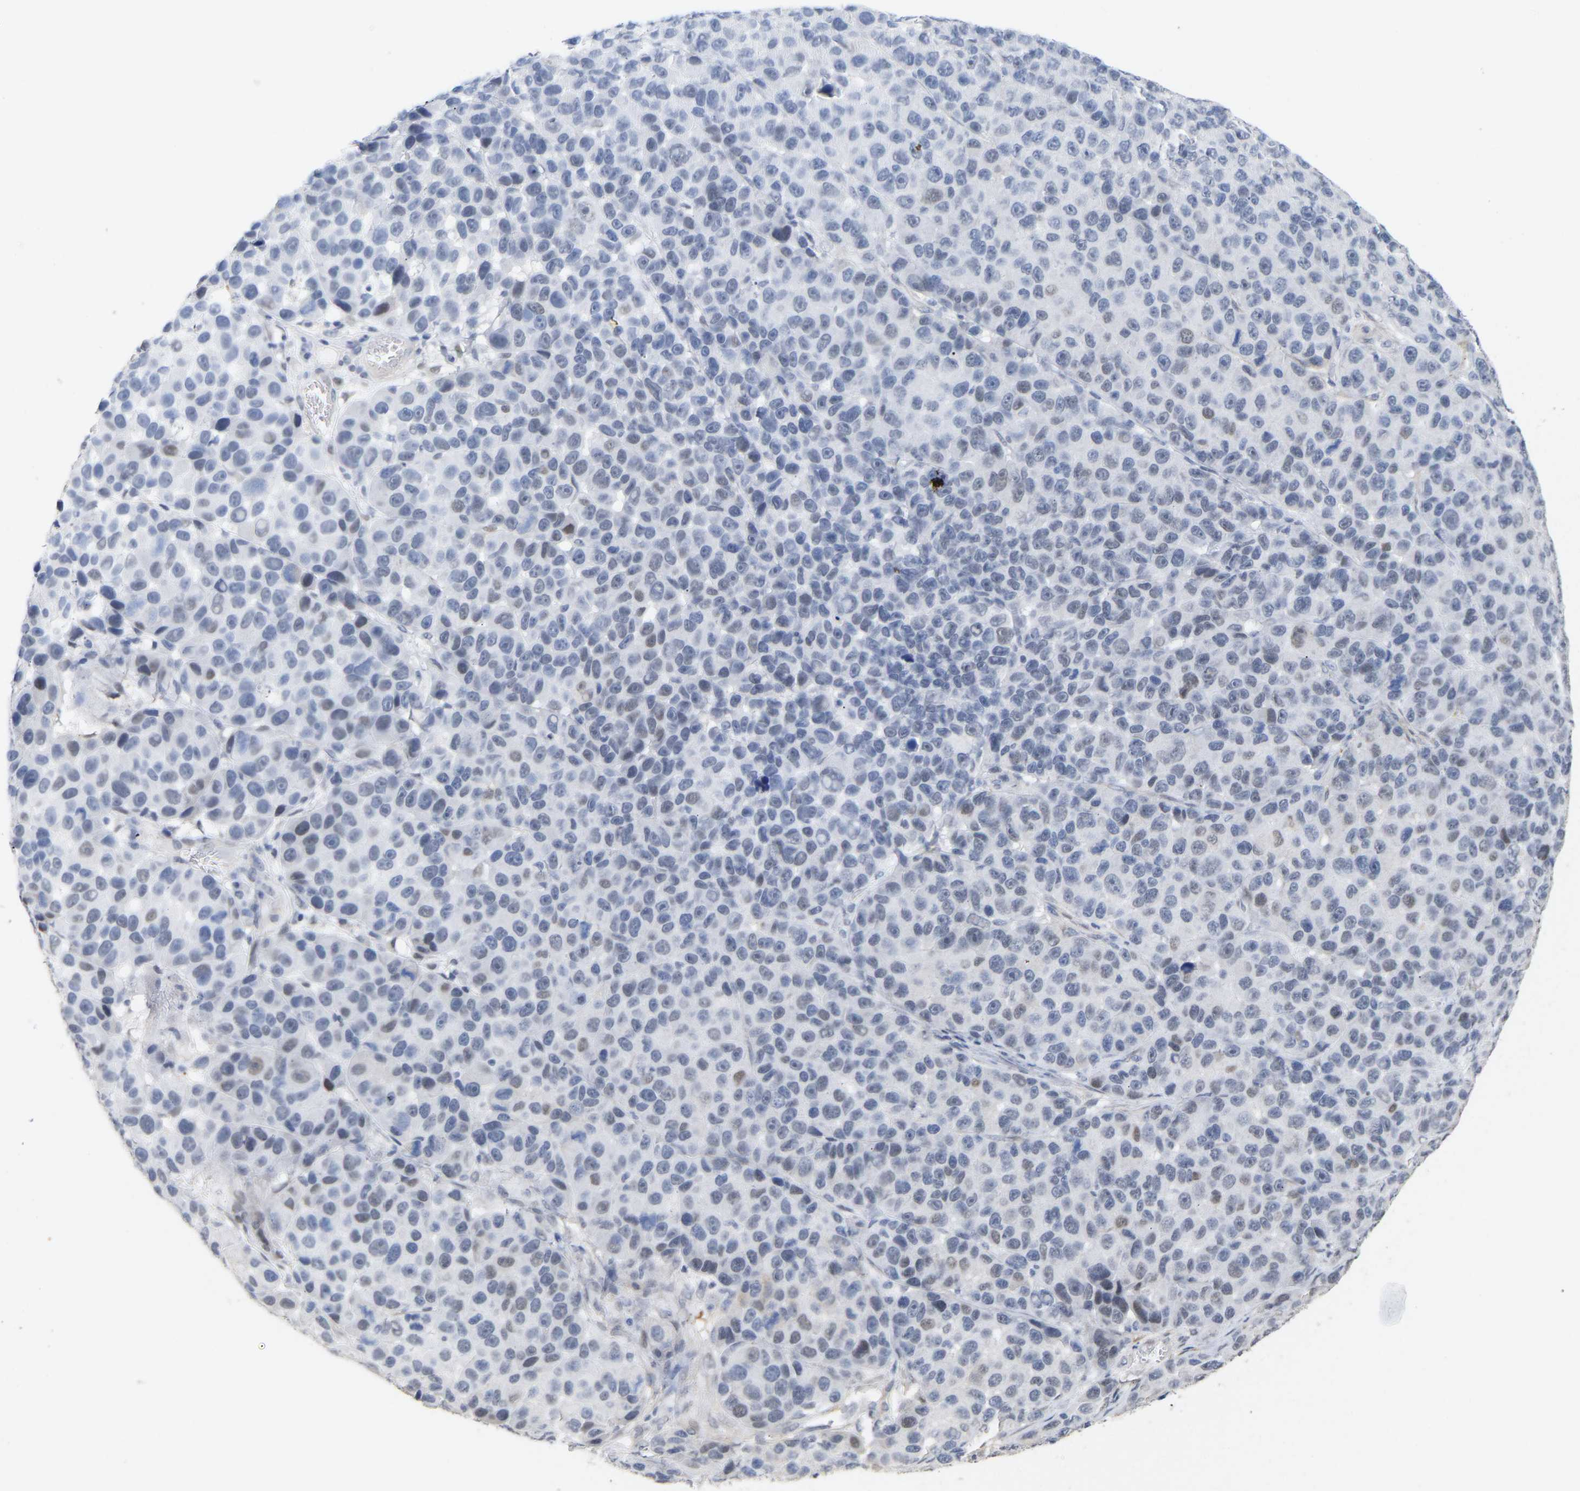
{"staining": {"intensity": "weak", "quantity": "<25%", "location": "nuclear"}, "tissue": "melanoma", "cell_type": "Tumor cells", "image_type": "cancer", "snomed": [{"axis": "morphology", "description": "Malignant melanoma, NOS"}, {"axis": "topography", "description": "Skin"}], "caption": "Immunohistochemical staining of melanoma displays no significant positivity in tumor cells.", "gene": "AMPH", "patient": {"sex": "male", "age": 53}}